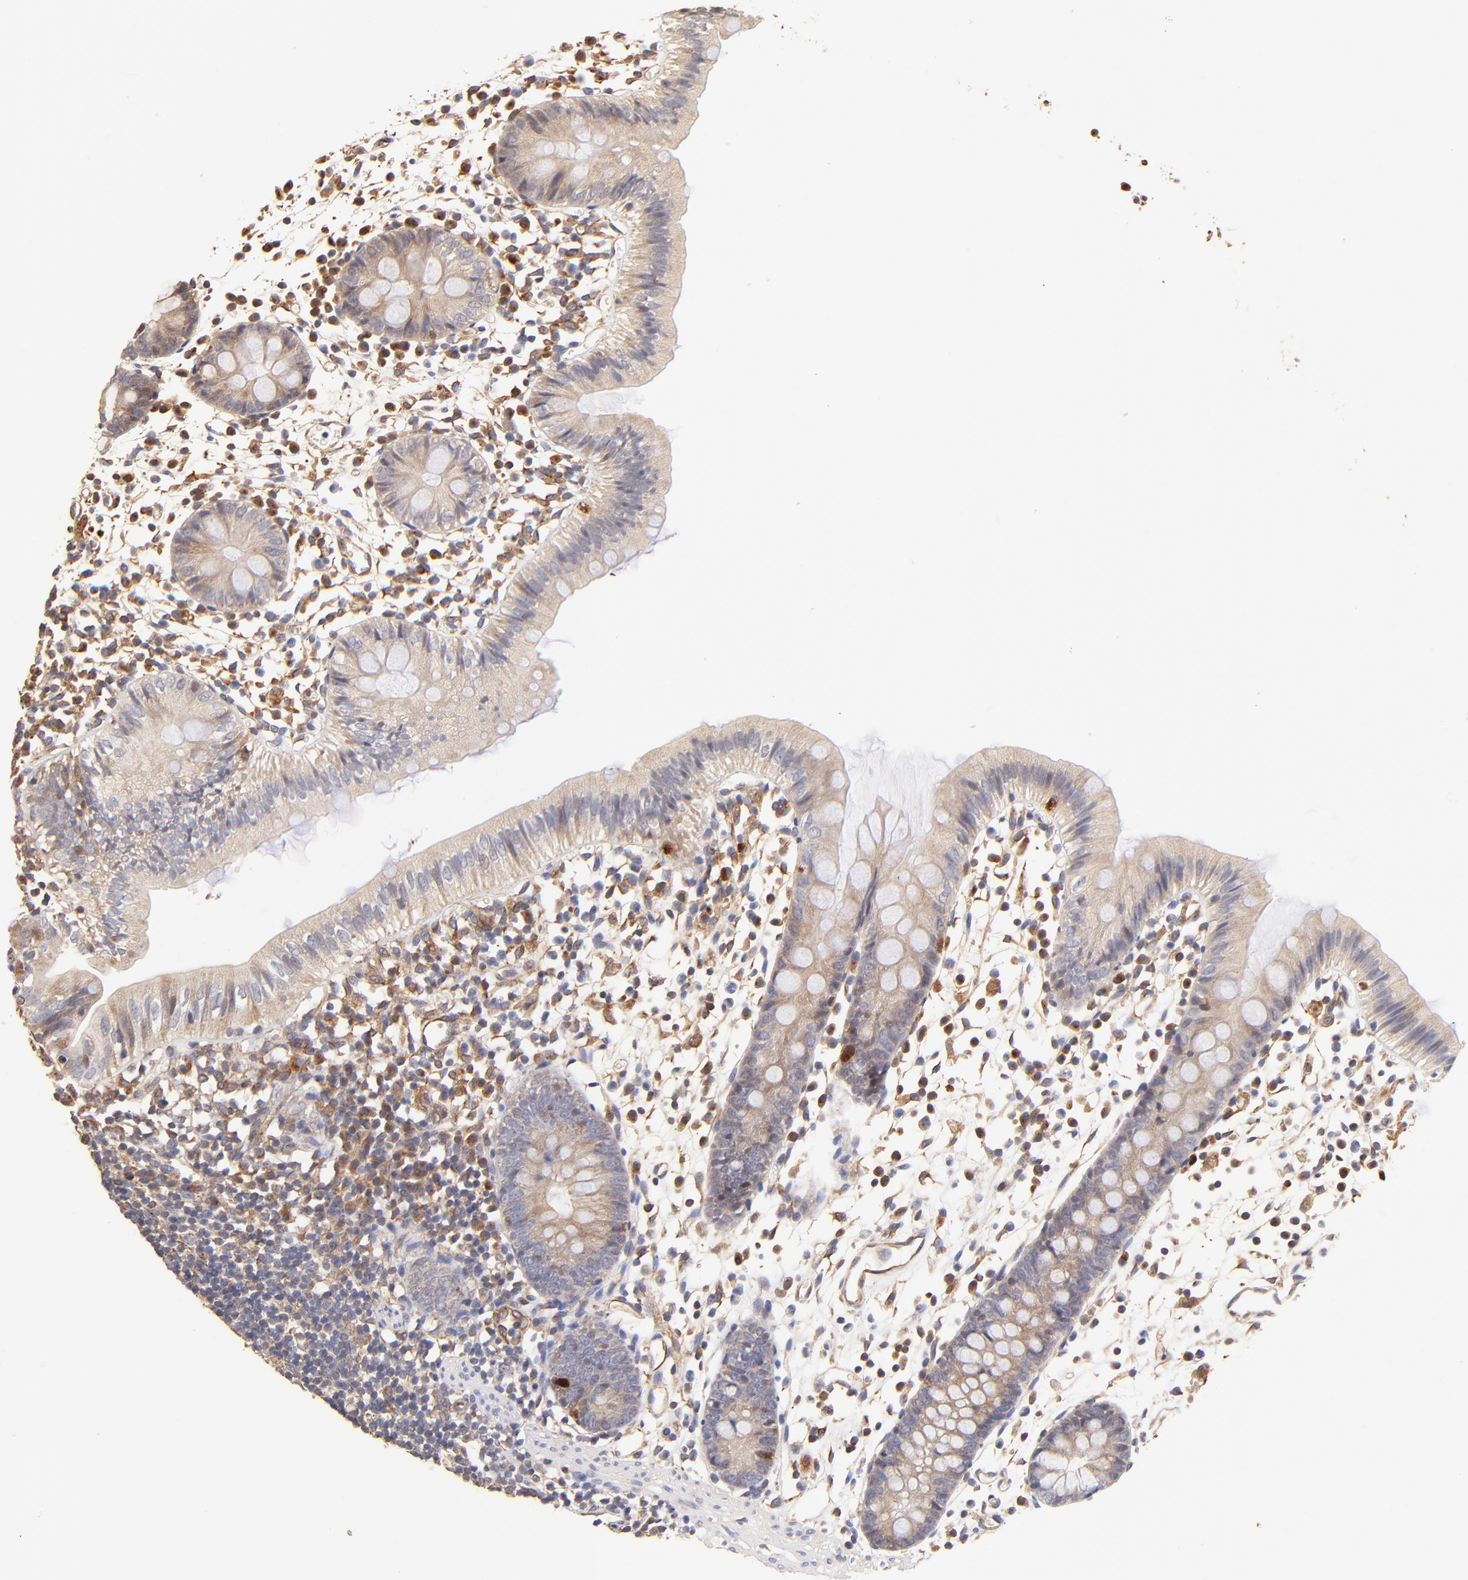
{"staining": {"intensity": "moderate", "quantity": "25%-75%", "location": "cytoplasmic/membranous"}, "tissue": "colon", "cell_type": "Endothelial cells", "image_type": "normal", "snomed": [{"axis": "morphology", "description": "Normal tissue, NOS"}, {"axis": "topography", "description": "Colon"}], "caption": "Colon stained with DAB IHC displays medium levels of moderate cytoplasmic/membranous staining in about 25%-75% of endothelial cells.", "gene": "TNFAIP3", "patient": {"sex": "male", "age": 14}}